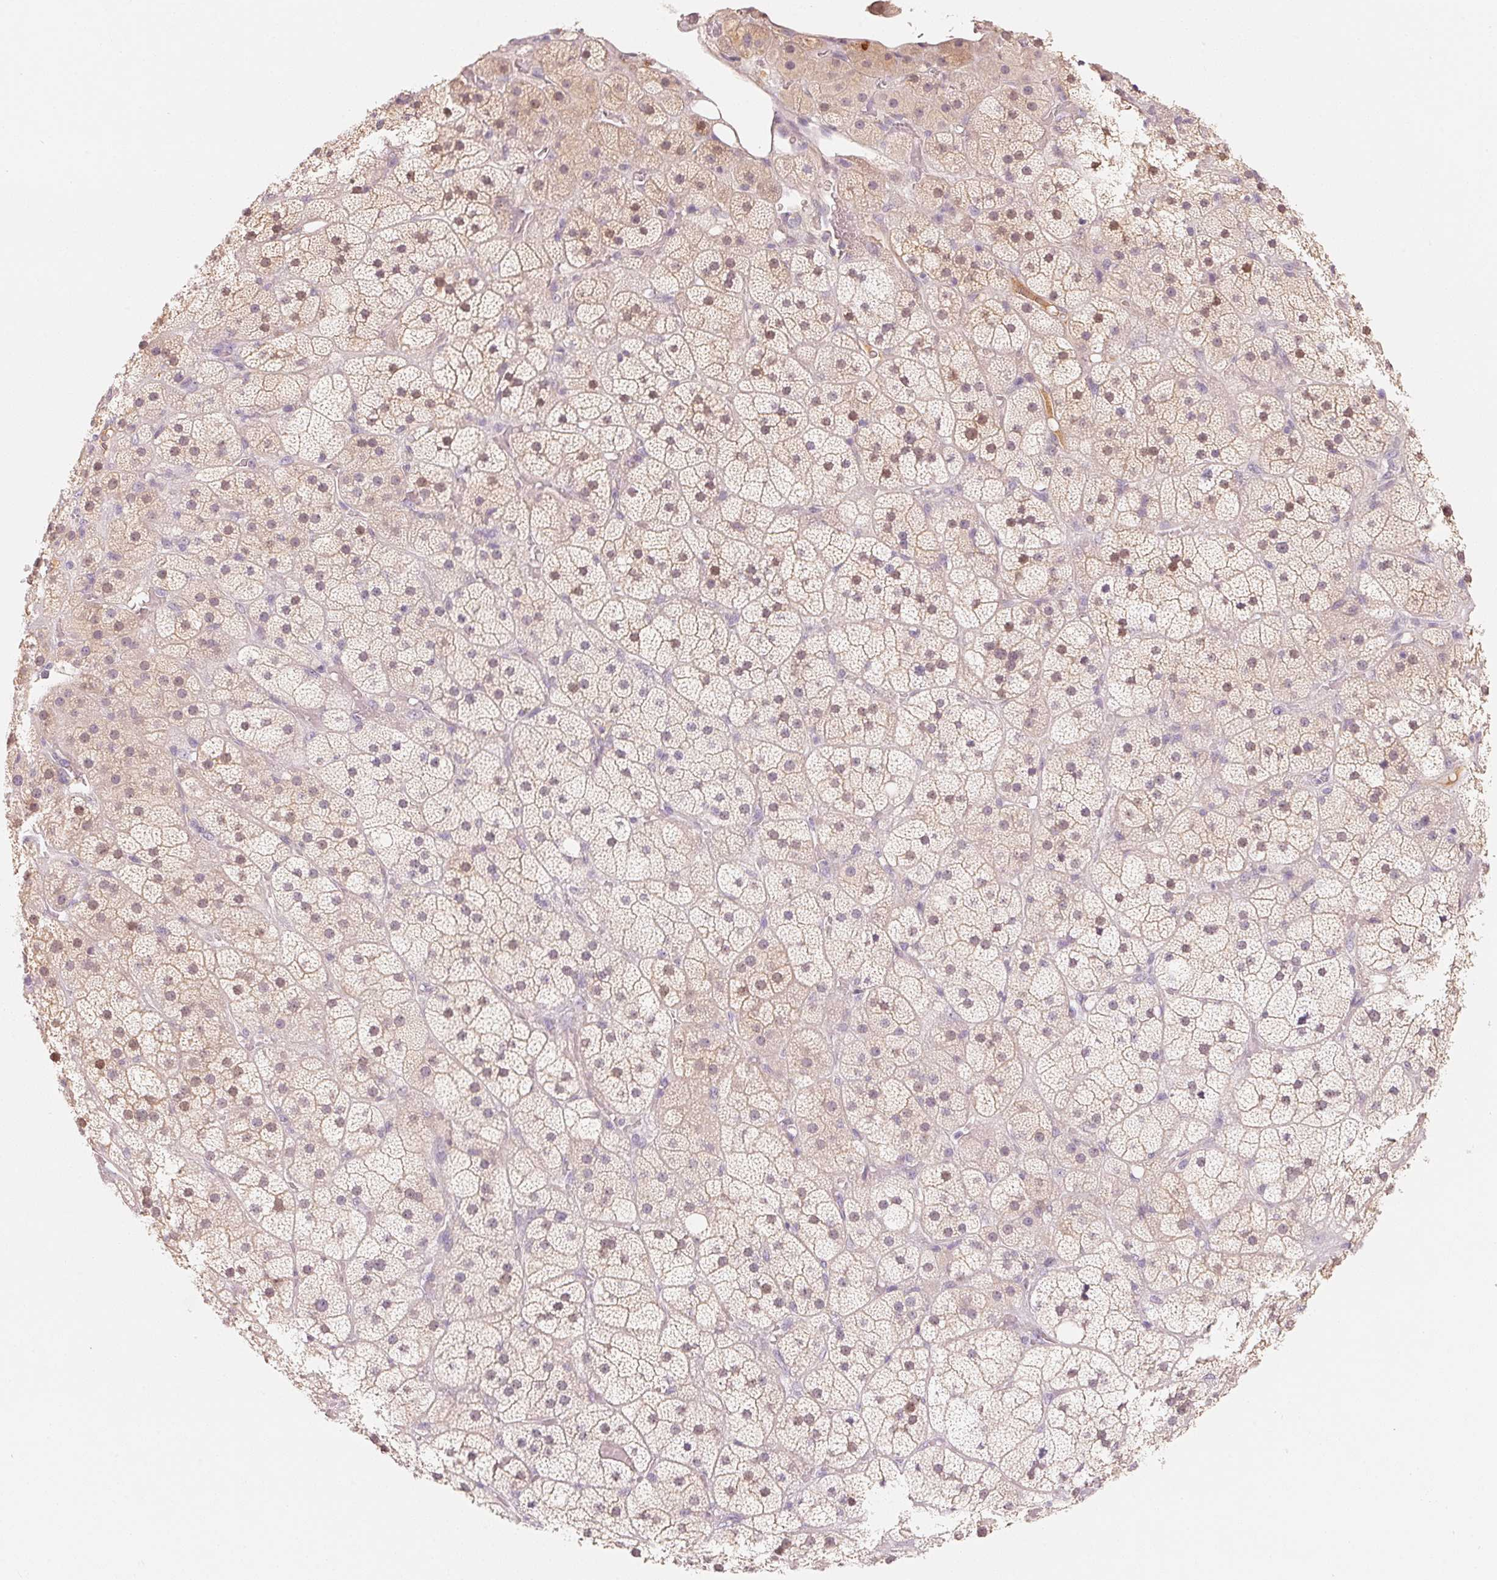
{"staining": {"intensity": "weak", "quantity": "25%-75%", "location": "cytoplasmic/membranous"}, "tissue": "adrenal gland", "cell_type": "Glandular cells", "image_type": "normal", "snomed": [{"axis": "morphology", "description": "Normal tissue, NOS"}, {"axis": "topography", "description": "Adrenal gland"}], "caption": "This is an image of immunohistochemistry (IHC) staining of benign adrenal gland, which shows weak expression in the cytoplasmic/membranous of glandular cells.", "gene": "CFHR2", "patient": {"sex": "male", "age": 57}}